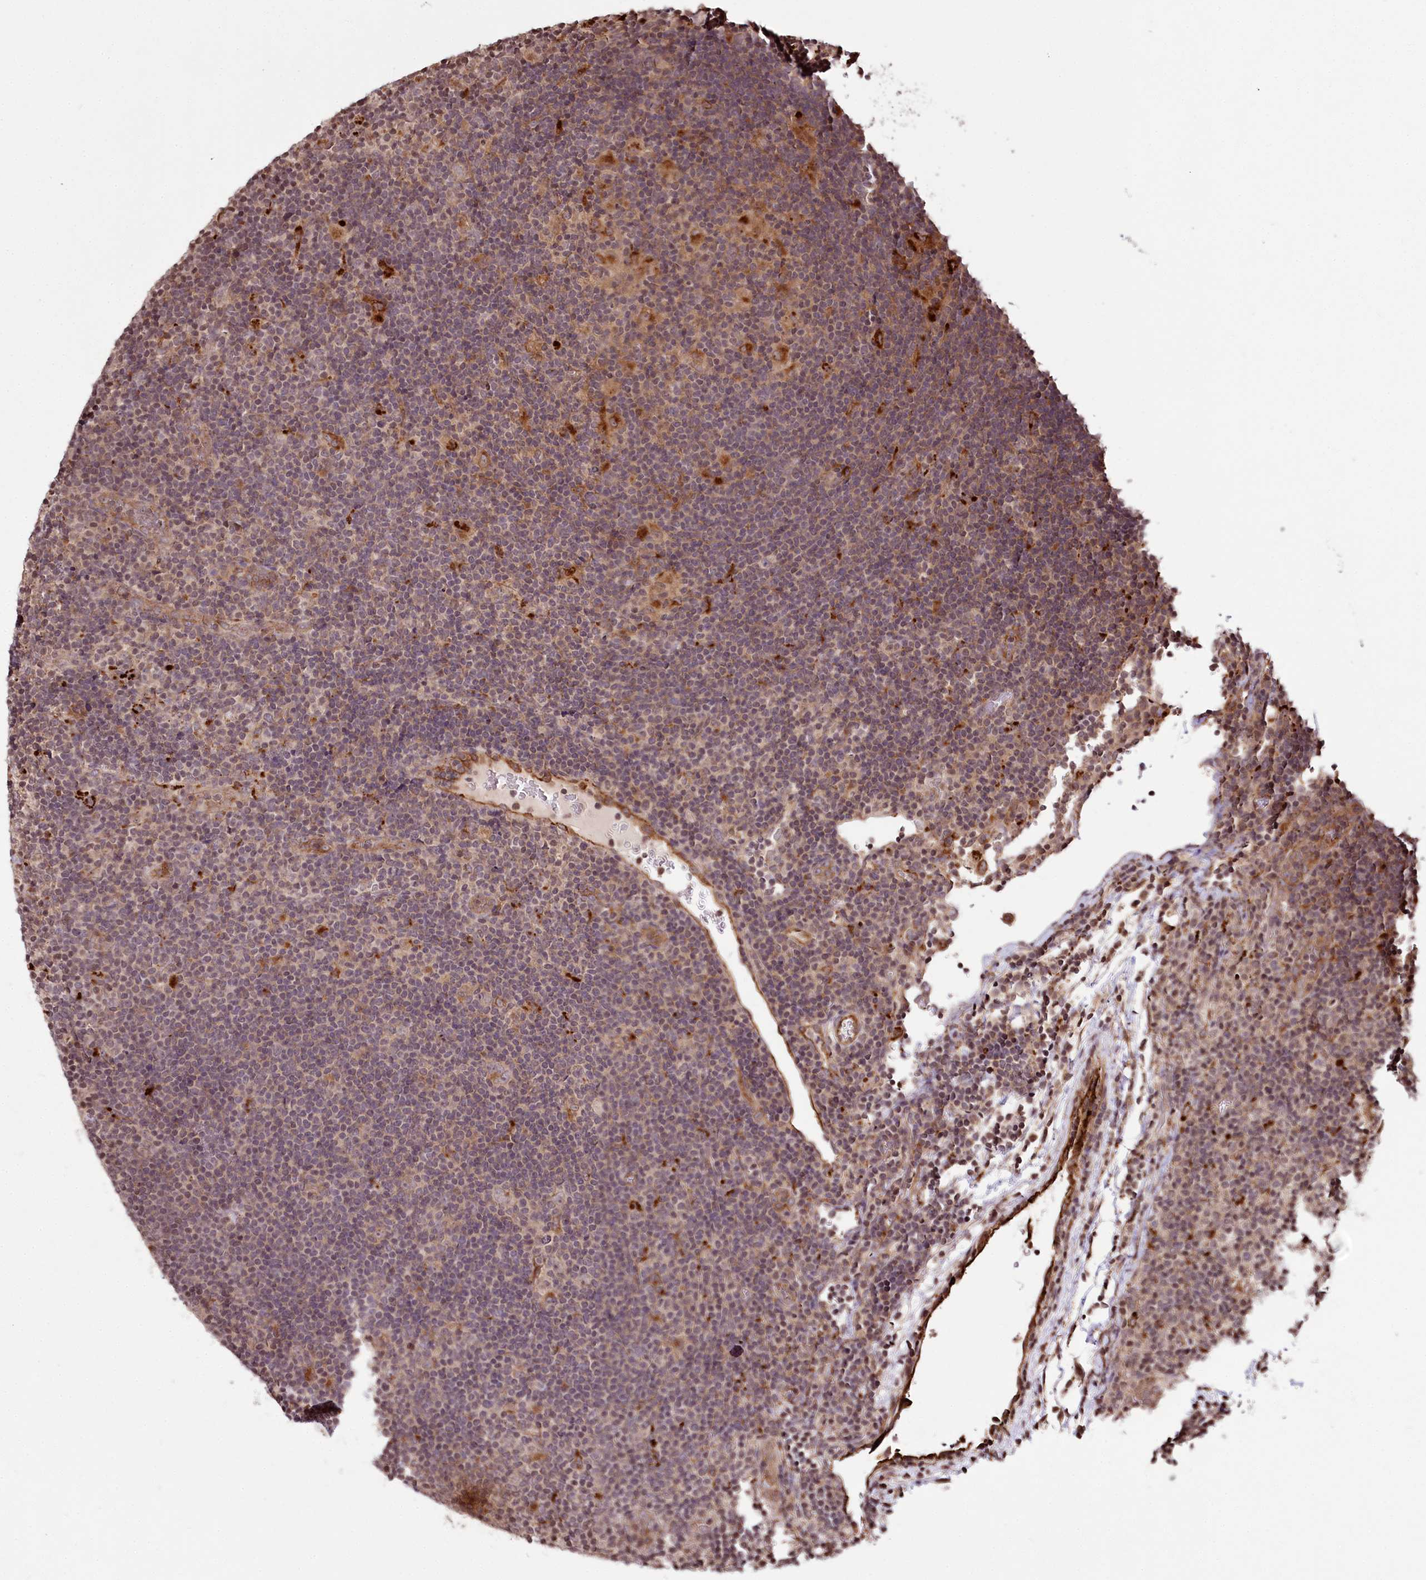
{"staining": {"intensity": "strong", "quantity": "<25%", "location": "cytoplasmic/membranous"}, "tissue": "lymphoma", "cell_type": "Tumor cells", "image_type": "cancer", "snomed": [{"axis": "morphology", "description": "Hodgkin's disease, NOS"}, {"axis": "topography", "description": "Lymph node"}], "caption": "A histopathology image showing strong cytoplasmic/membranous staining in about <25% of tumor cells in Hodgkin's disease, as visualized by brown immunohistochemical staining.", "gene": "HOXC8", "patient": {"sex": "female", "age": 57}}